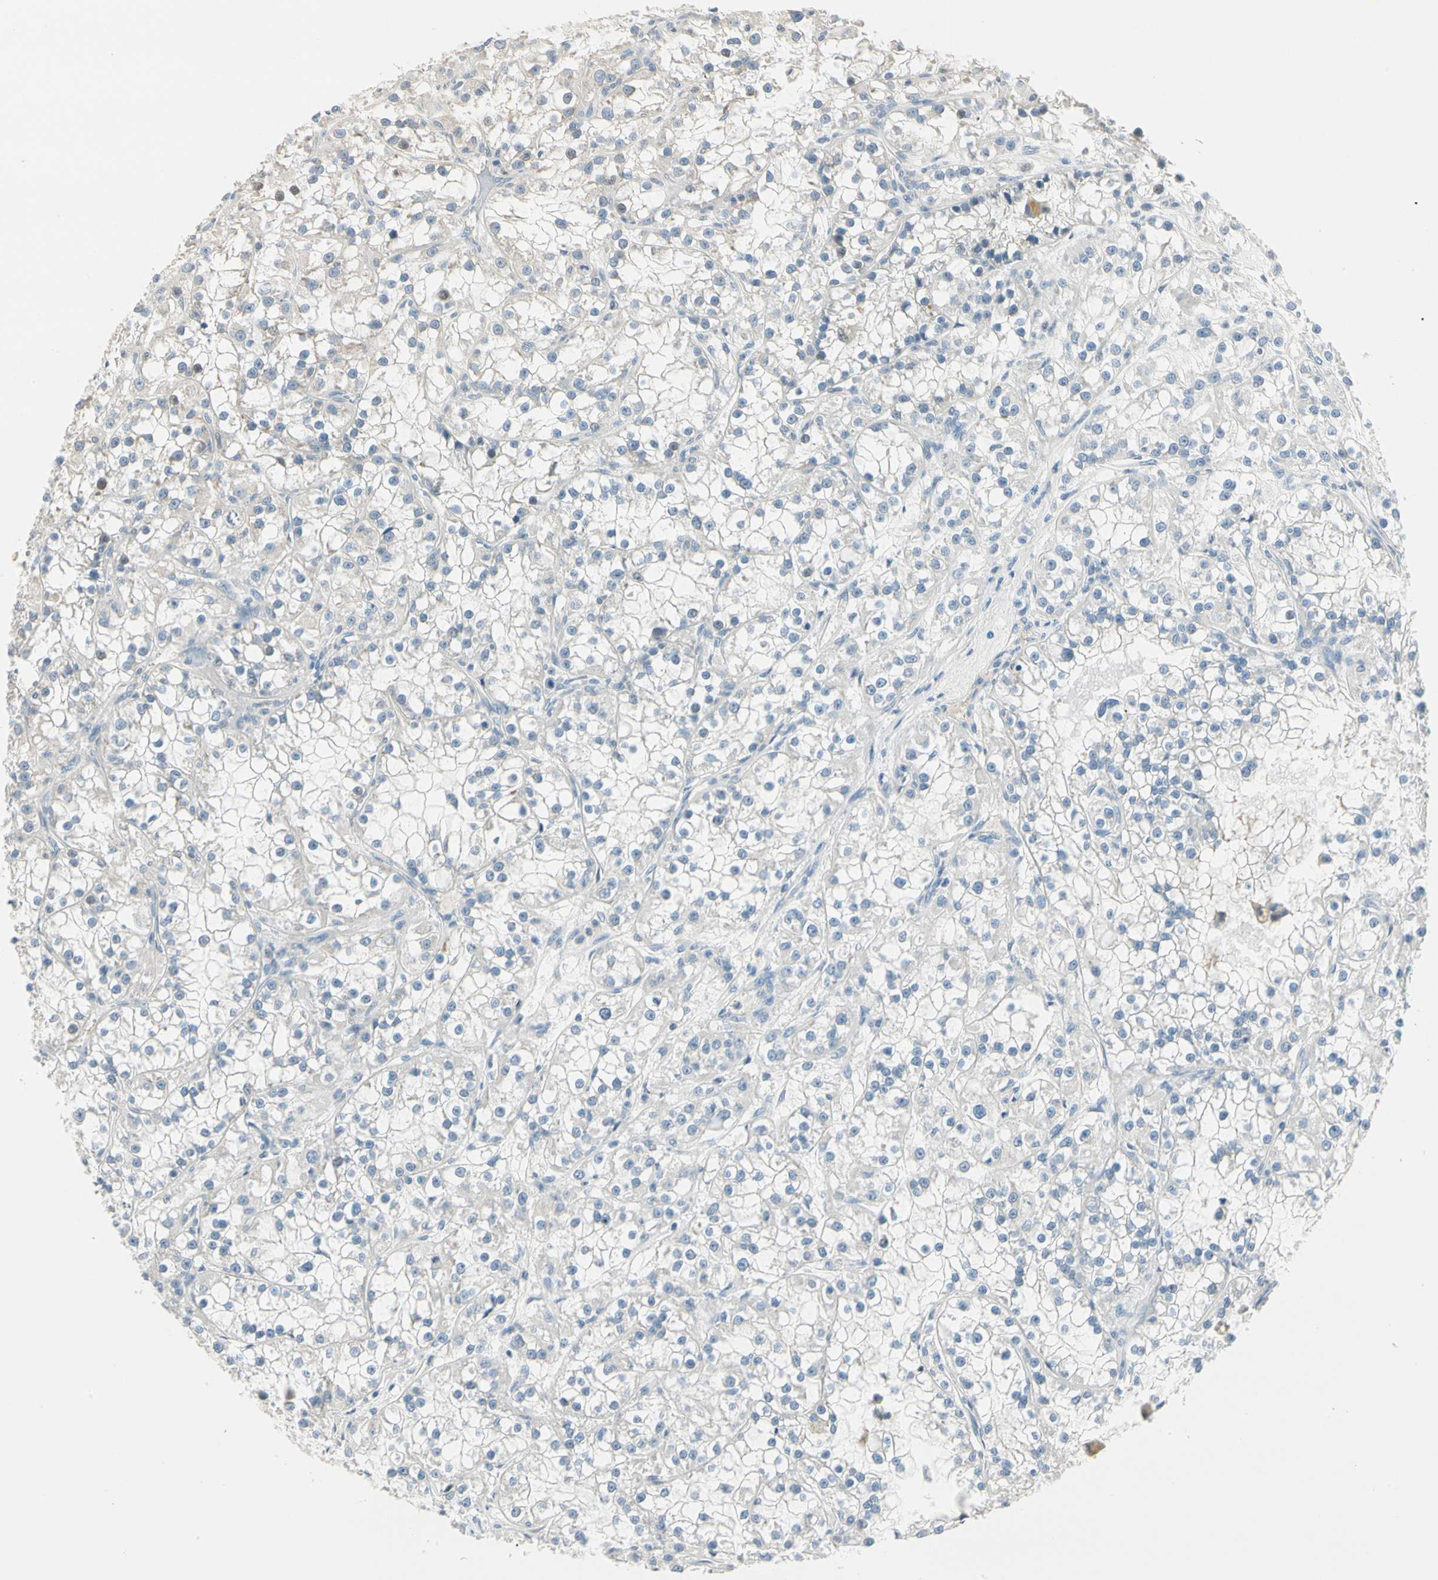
{"staining": {"intensity": "negative", "quantity": "none", "location": "none"}, "tissue": "renal cancer", "cell_type": "Tumor cells", "image_type": "cancer", "snomed": [{"axis": "morphology", "description": "Adenocarcinoma, NOS"}, {"axis": "topography", "description": "Kidney"}], "caption": "IHC histopathology image of adenocarcinoma (renal) stained for a protein (brown), which shows no positivity in tumor cells.", "gene": "GPR153", "patient": {"sex": "female", "age": 52}}